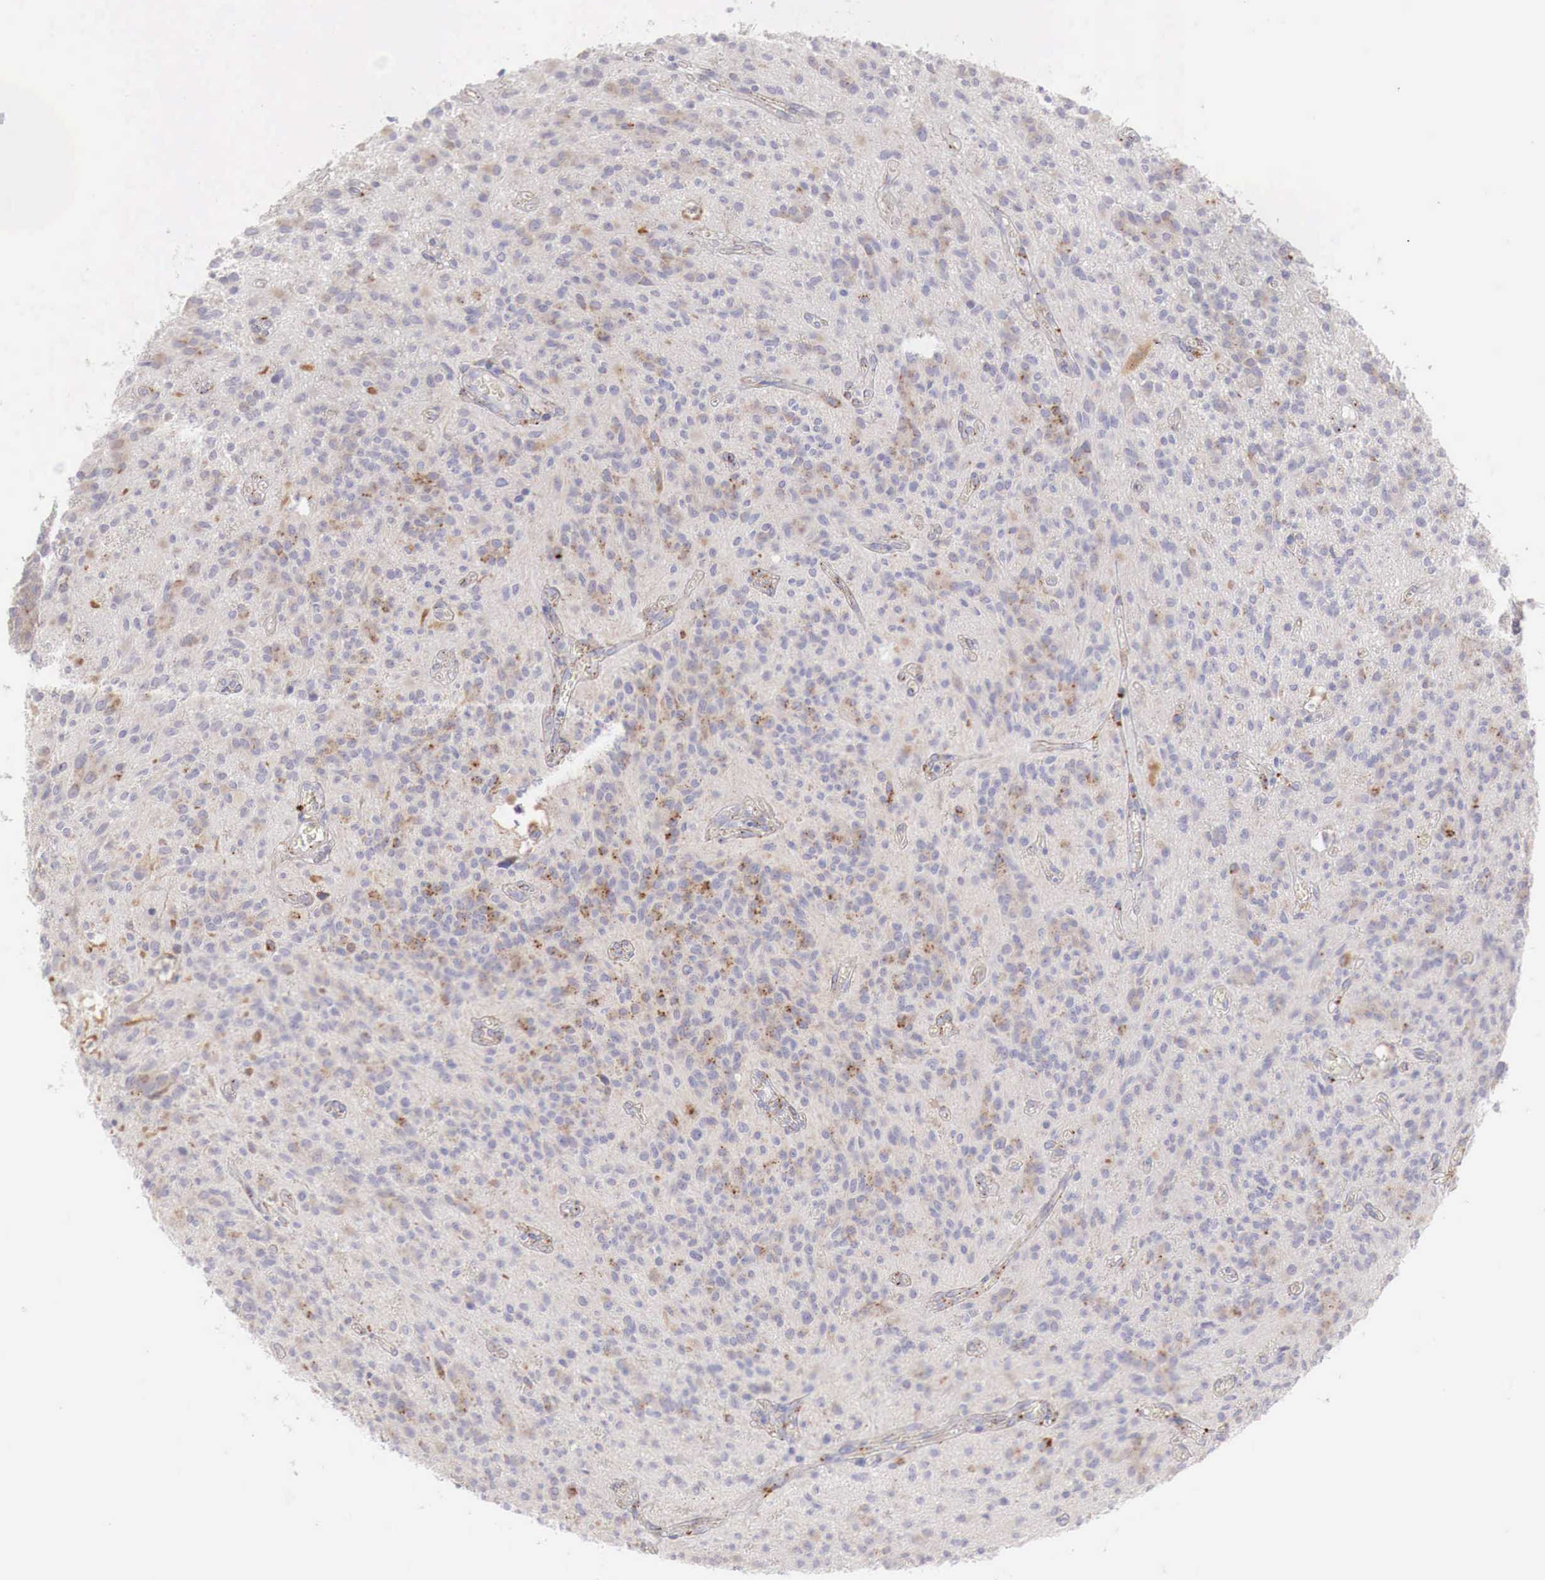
{"staining": {"intensity": "weak", "quantity": "25%-75%", "location": "cytoplasmic/membranous"}, "tissue": "glioma", "cell_type": "Tumor cells", "image_type": "cancer", "snomed": [{"axis": "morphology", "description": "Glioma, malignant, Low grade"}, {"axis": "topography", "description": "Brain"}], "caption": "Protein staining shows weak cytoplasmic/membranous expression in about 25%-75% of tumor cells in malignant glioma (low-grade).", "gene": "GLA", "patient": {"sex": "female", "age": 15}}